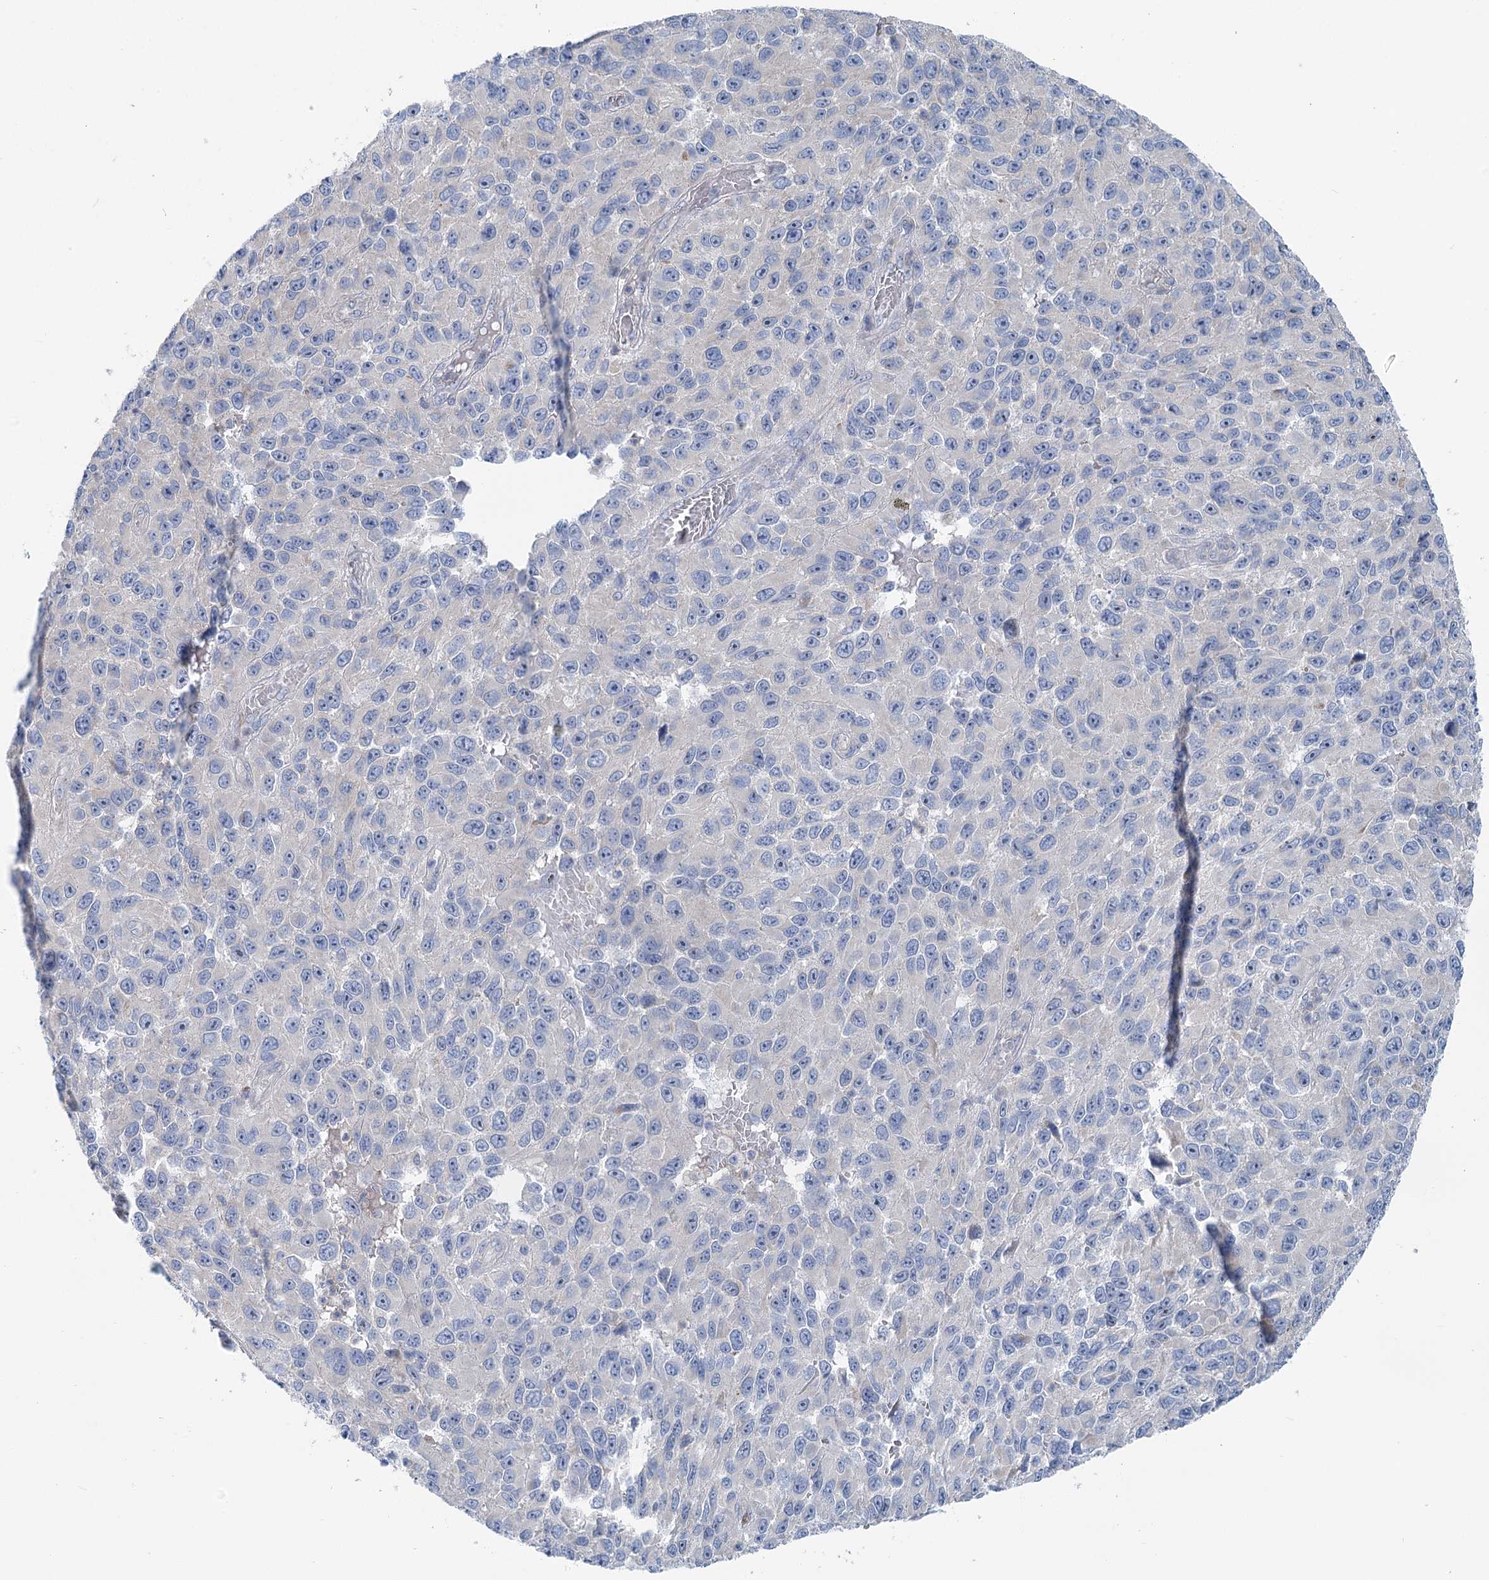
{"staining": {"intensity": "negative", "quantity": "none", "location": "none"}, "tissue": "melanoma", "cell_type": "Tumor cells", "image_type": "cancer", "snomed": [{"axis": "morphology", "description": "Normal tissue, NOS"}, {"axis": "morphology", "description": "Malignant melanoma, NOS"}, {"axis": "topography", "description": "Skin"}], "caption": "High magnification brightfield microscopy of malignant melanoma stained with DAB (3,3'-diaminobenzidine) (brown) and counterstained with hematoxylin (blue): tumor cells show no significant positivity.", "gene": "MARK2", "patient": {"sex": "female", "age": 96}}